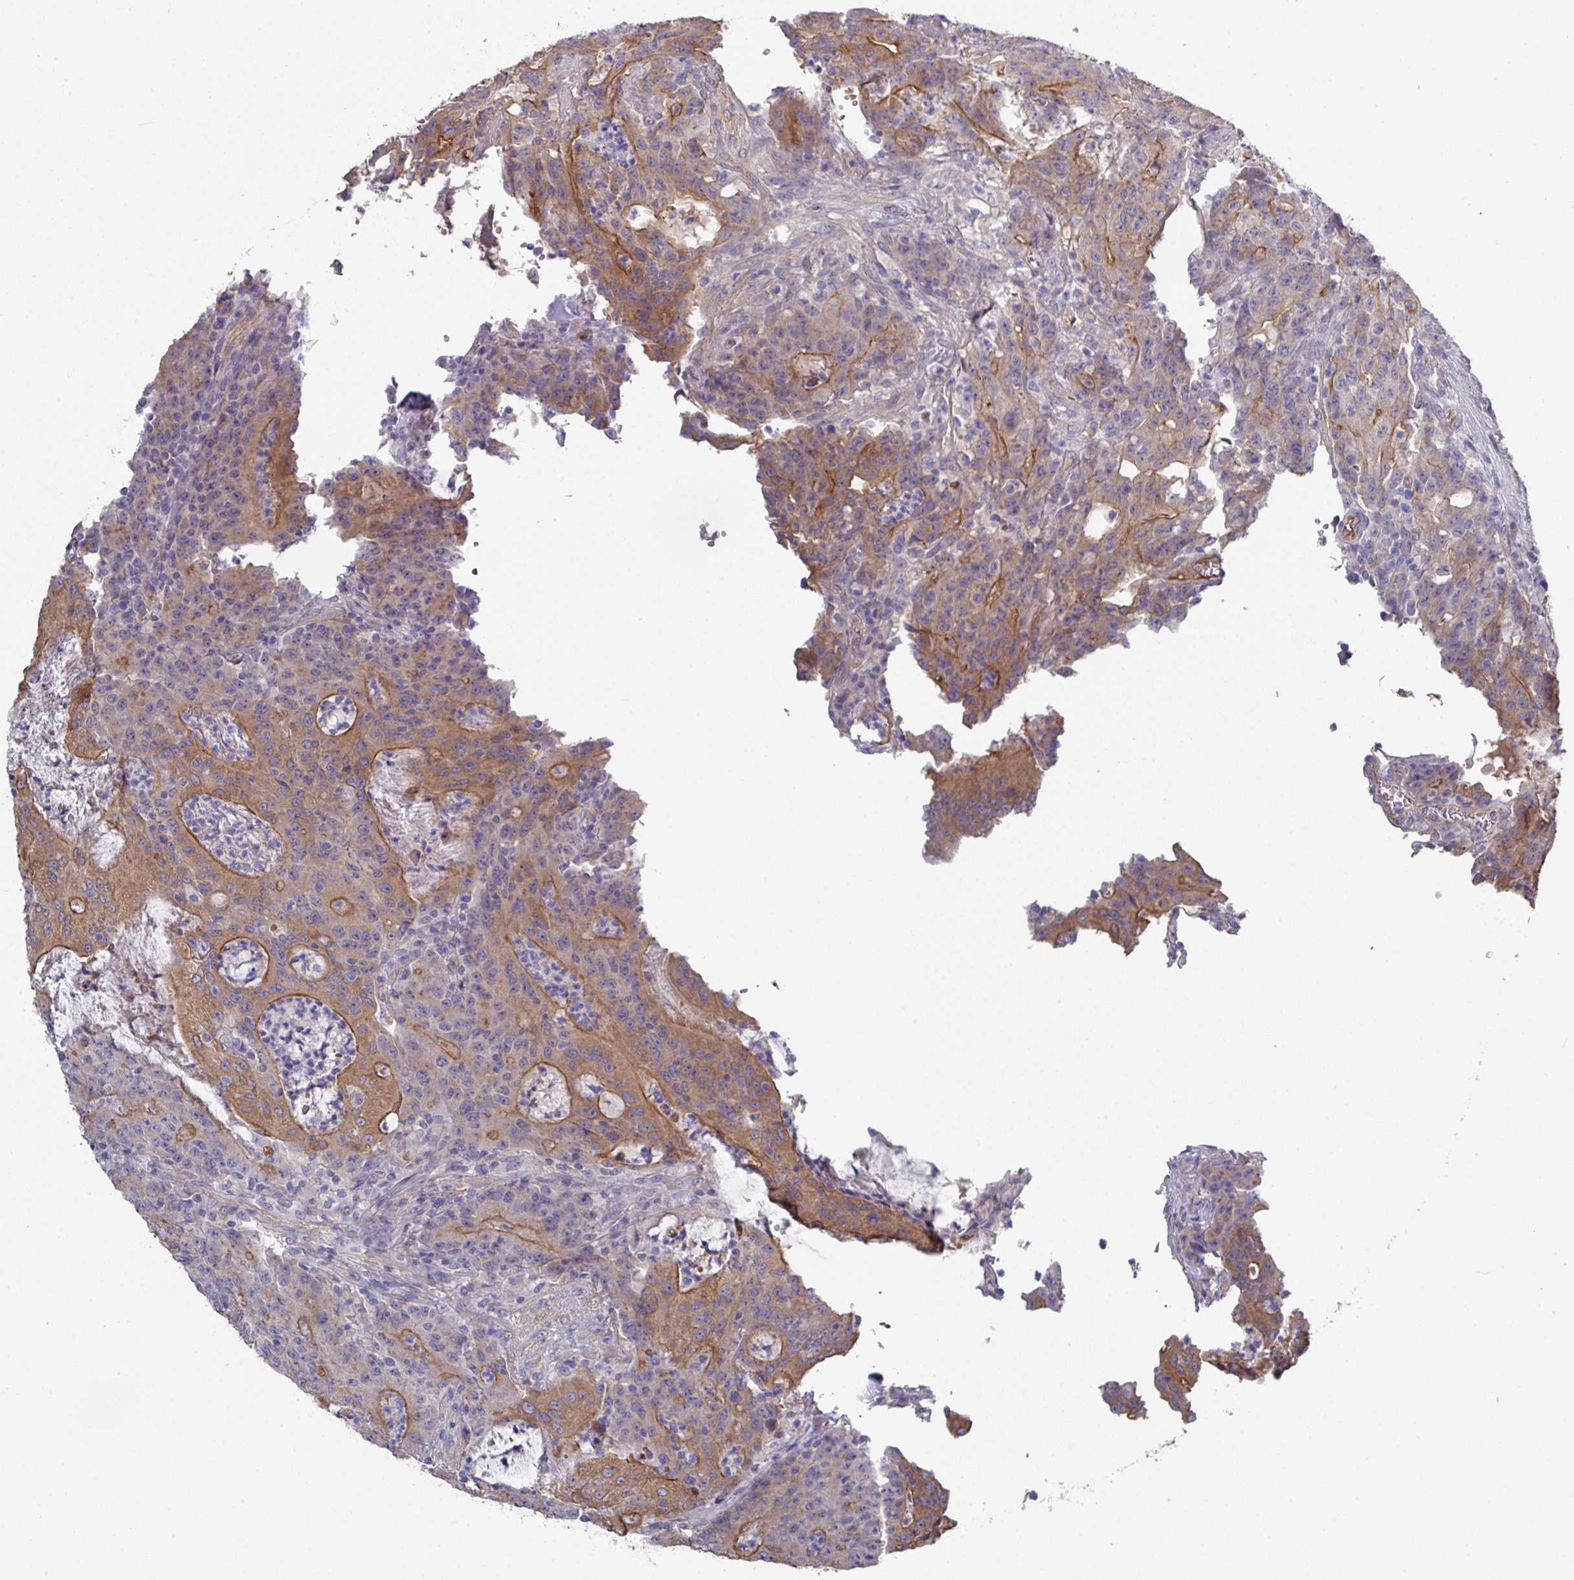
{"staining": {"intensity": "moderate", "quantity": ">75%", "location": "cytoplasmic/membranous"}, "tissue": "colorectal cancer", "cell_type": "Tumor cells", "image_type": "cancer", "snomed": [{"axis": "morphology", "description": "Adenocarcinoma, NOS"}, {"axis": "topography", "description": "Colon"}], "caption": "This is an image of immunohistochemistry staining of colorectal cancer (adenocarcinoma), which shows moderate expression in the cytoplasmic/membranous of tumor cells.", "gene": "PRR5", "patient": {"sex": "male", "age": 83}}